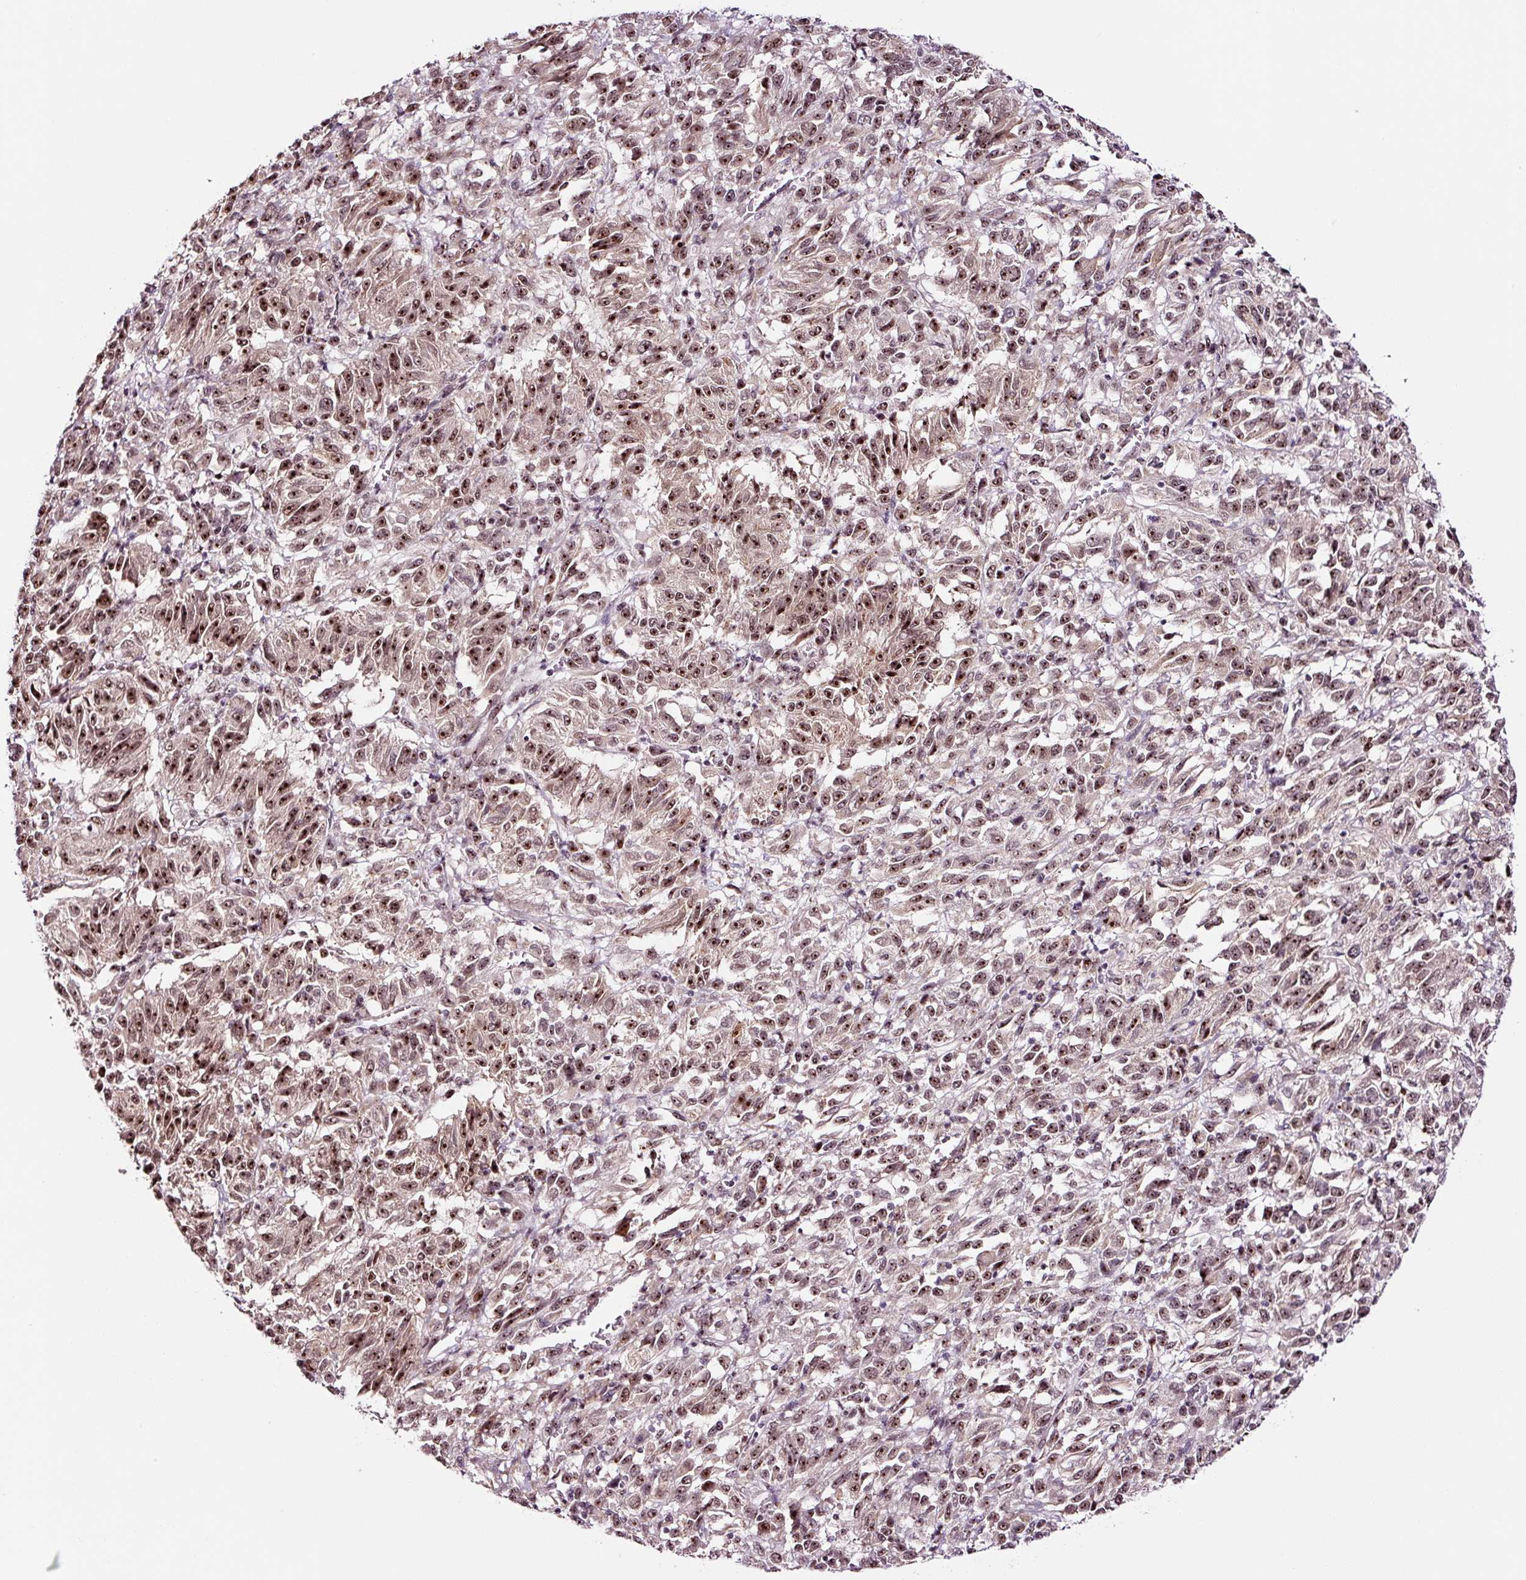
{"staining": {"intensity": "moderate", "quantity": ">75%", "location": "nuclear"}, "tissue": "melanoma", "cell_type": "Tumor cells", "image_type": "cancer", "snomed": [{"axis": "morphology", "description": "Malignant melanoma, Metastatic site"}, {"axis": "topography", "description": "Lung"}], "caption": "A photomicrograph of melanoma stained for a protein demonstrates moderate nuclear brown staining in tumor cells.", "gene": "GNL3", "patient": {"sex": "male", "age": 64}}